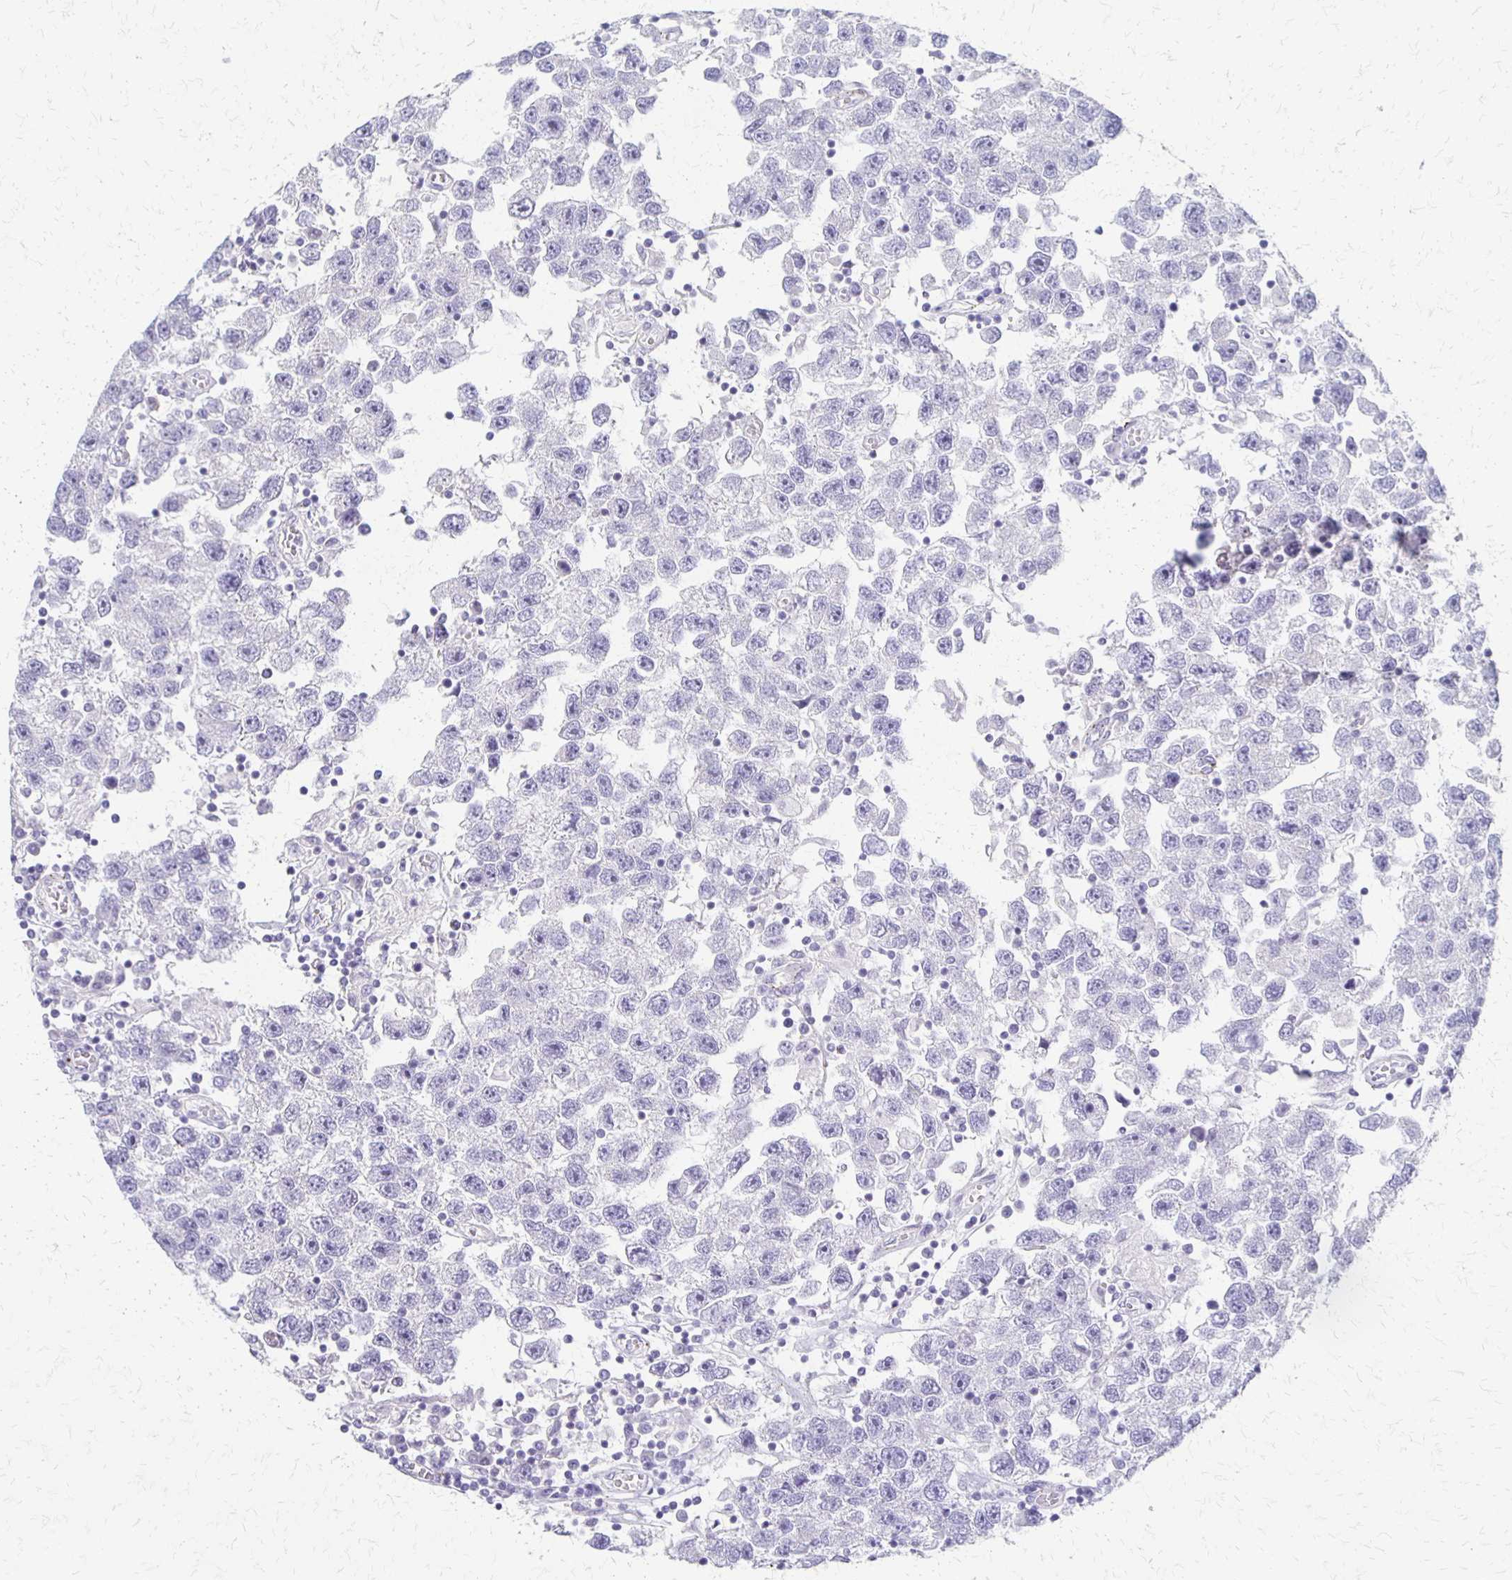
{"staining": {"intensity": "negative", "quantity": "none", "location": "none"}, "tissue": "testis cancer", "cell_type": "Tumor cells", "image_type": "cancer", "snomed": [{"axis": "morphology", "description": "Seminoma, NOS"}, {"axis": "topography", "description": "Testis"}], "caption": "High magnification brightfield microscopy of testis cancer stained with DAB (3,3'-diaminobenzidine) (brown) and counterstained with hematoxylin (blue): tumor cells show no significant positivity.", "gene": "RHOC", "patient": {"sex": "male", "age": 26}}